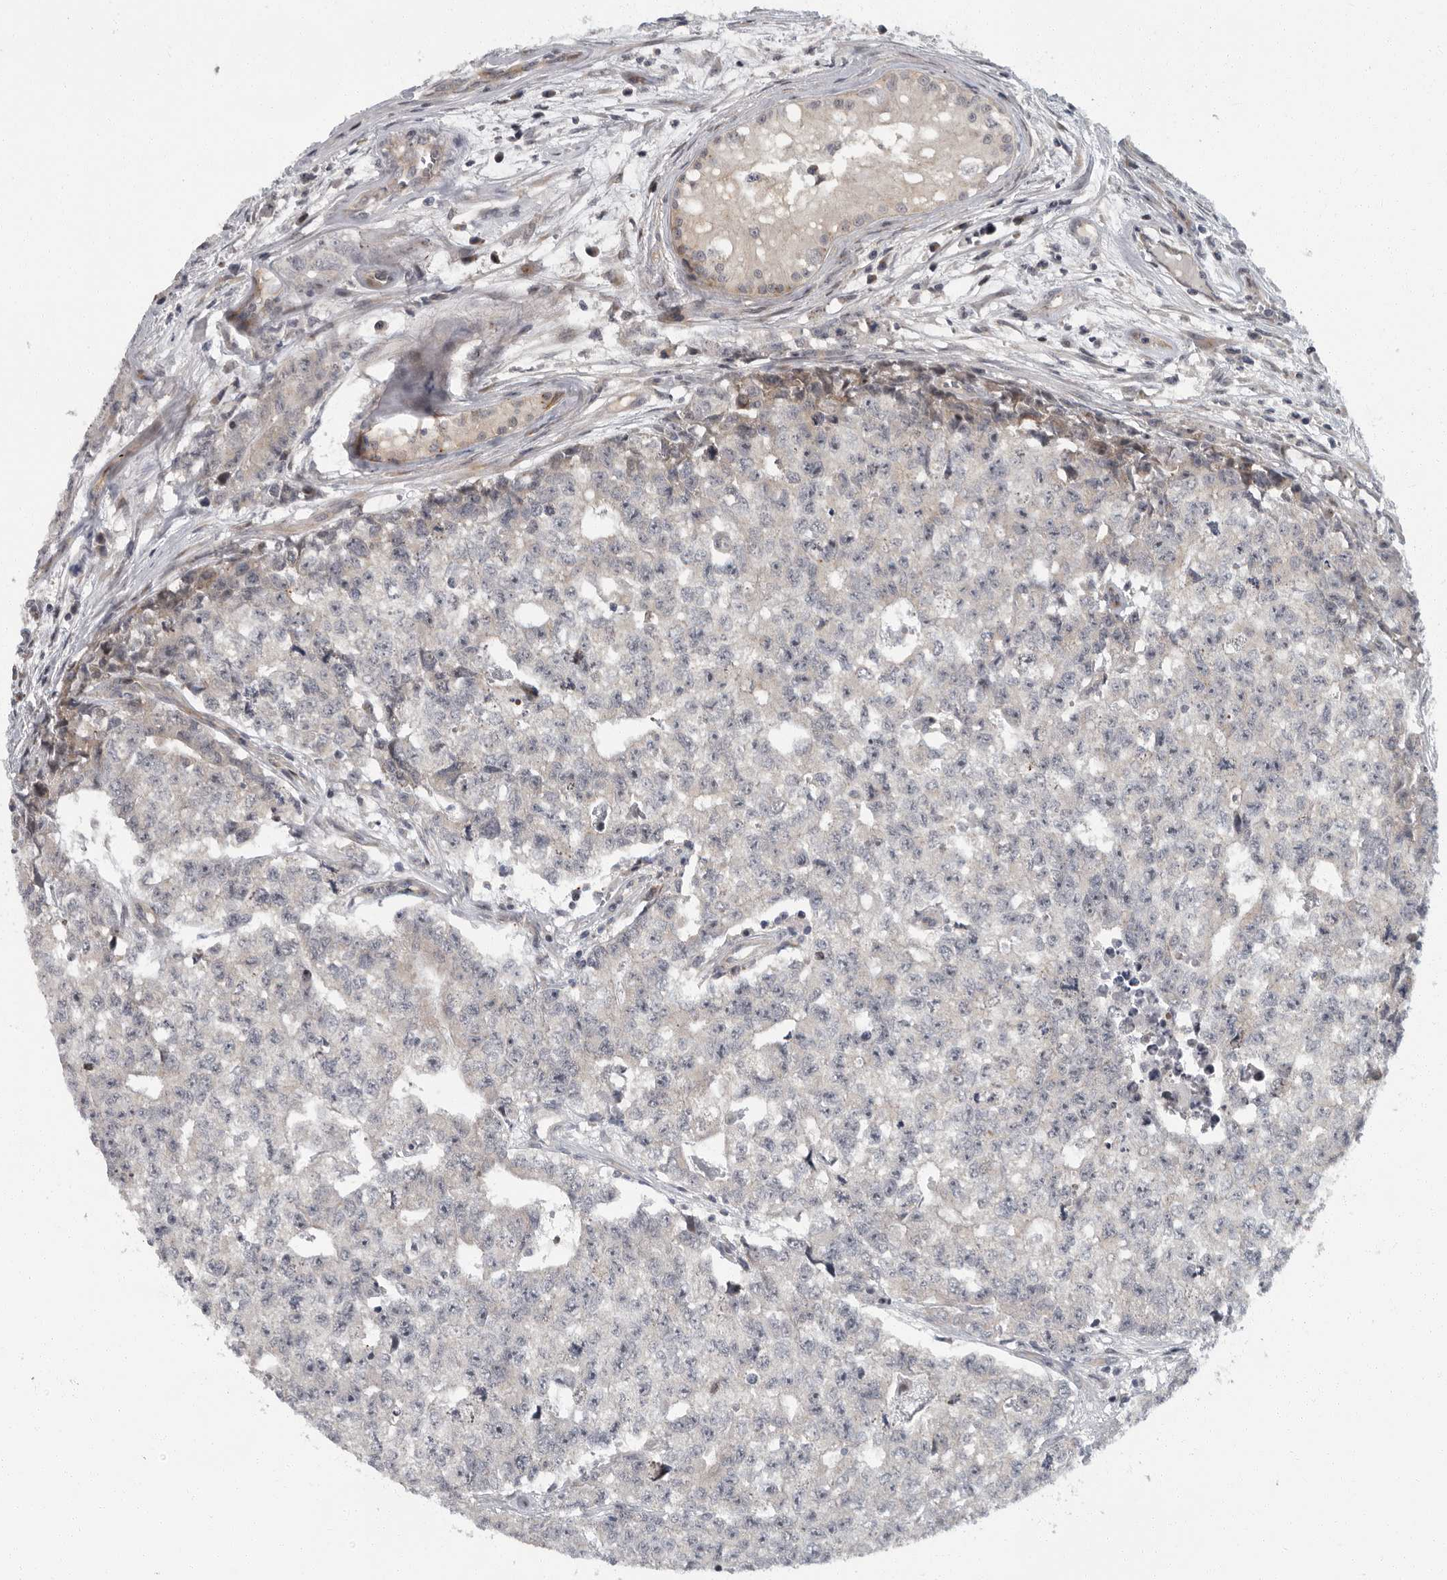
{"staining": {"intensity": "negative", "quantity": "none", "location": "none"}, "tissue": "testis cancer", "cell_type": "Tumor cells", "image_type": "cancer", "snomed": [{"axis": "morphology", "description": "Carcinoma, Embryonal, NOS"}, {"axis": "topography", "description": "Testis"}], "caption": "A photomicrograph of human testis cancer is negative for staining in tumor cells.", "gene": "PDCD11", "patient": {"sex": "male", "age": 28}}